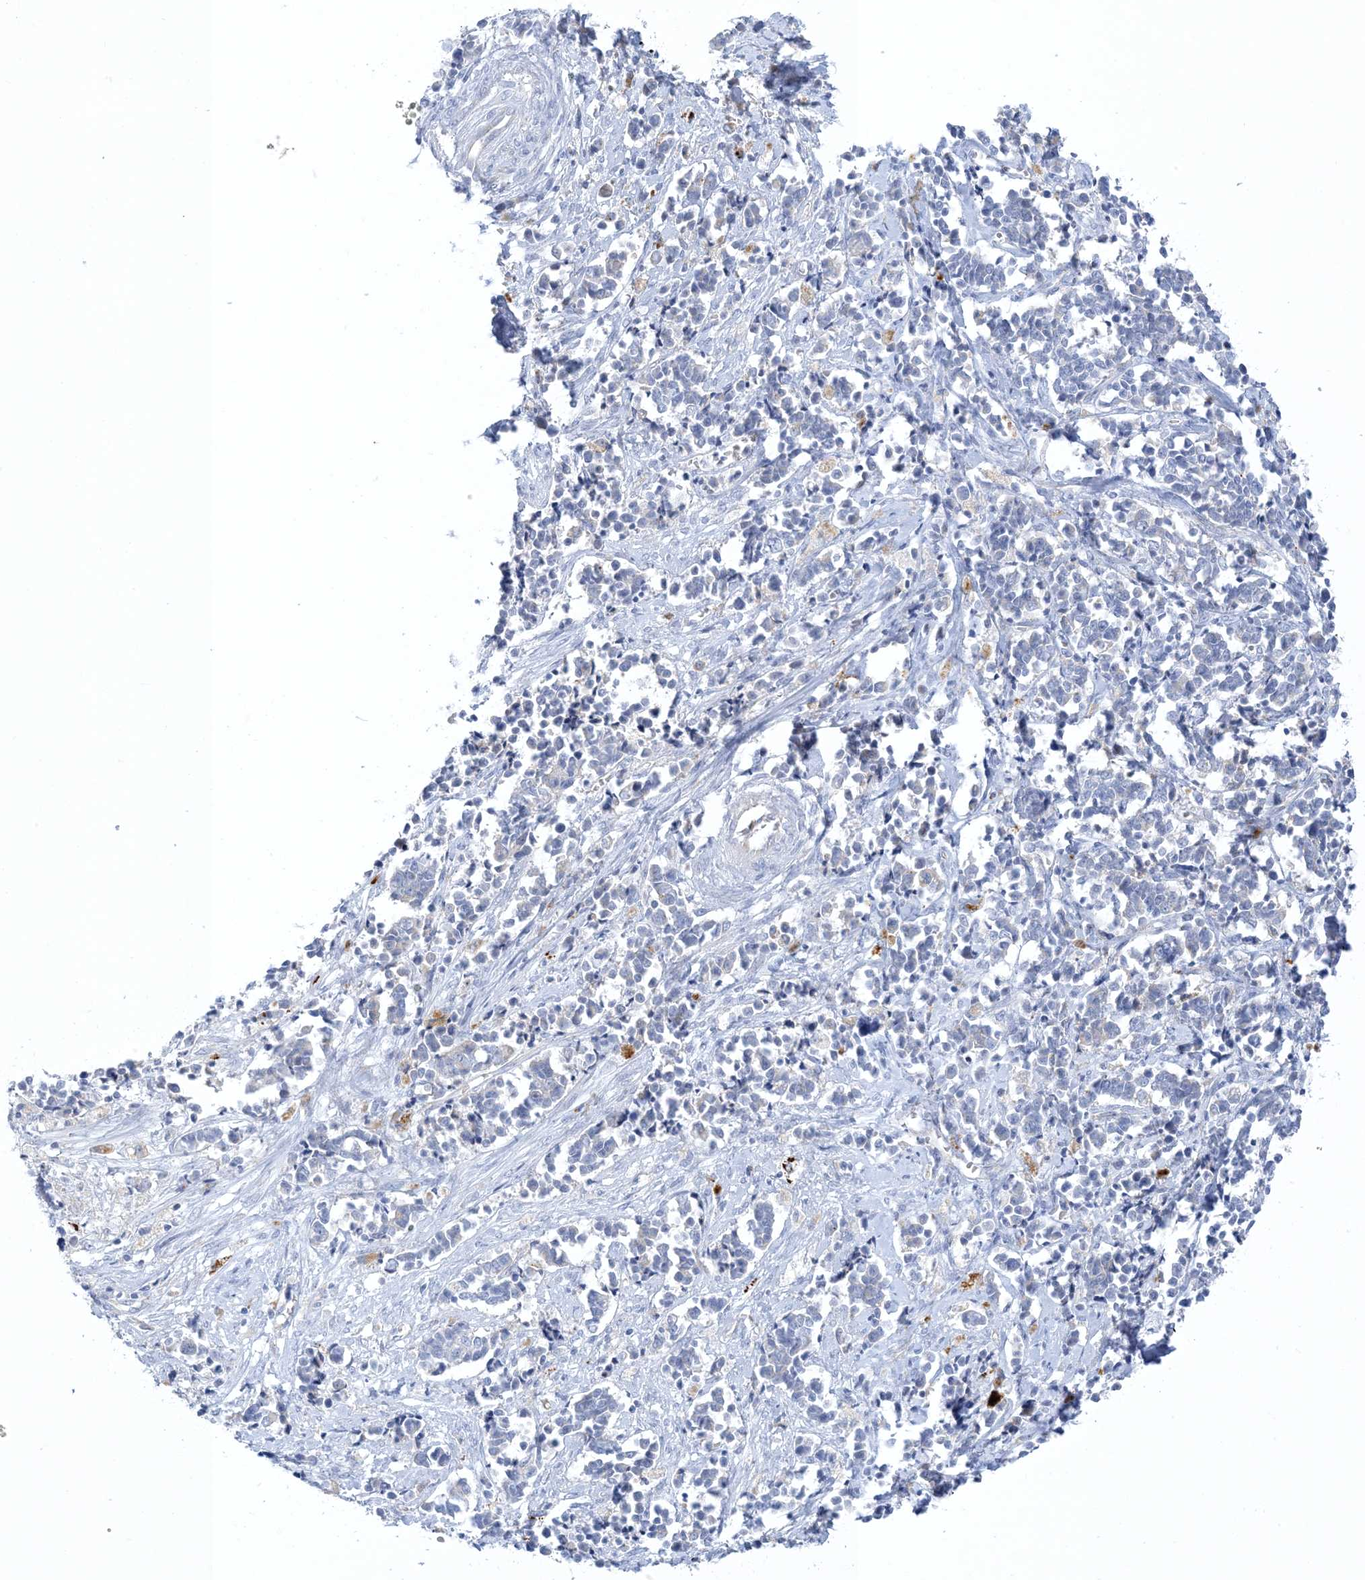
{"staining": {"intensity": "negative", "quantity": "none", "location": "none"}, "tissue": "cervical cancer", "cell_type": "Tumor cells", "image_type": "cancer", "snomed": [{"axis": "morphology", "description": "Normal tissue, NOS"}, {"axis": "morphology", "description": "Squamous cell carcinoma, NOS"}, {"axis": "topography", "description": "Cervix"}], "caption": "Cervical cancer was stained to show a protein in brown. There is no significant positivity in tumor cells.", "gene": "XIRP2", "patient": {"sex": "female", "age": 35}}